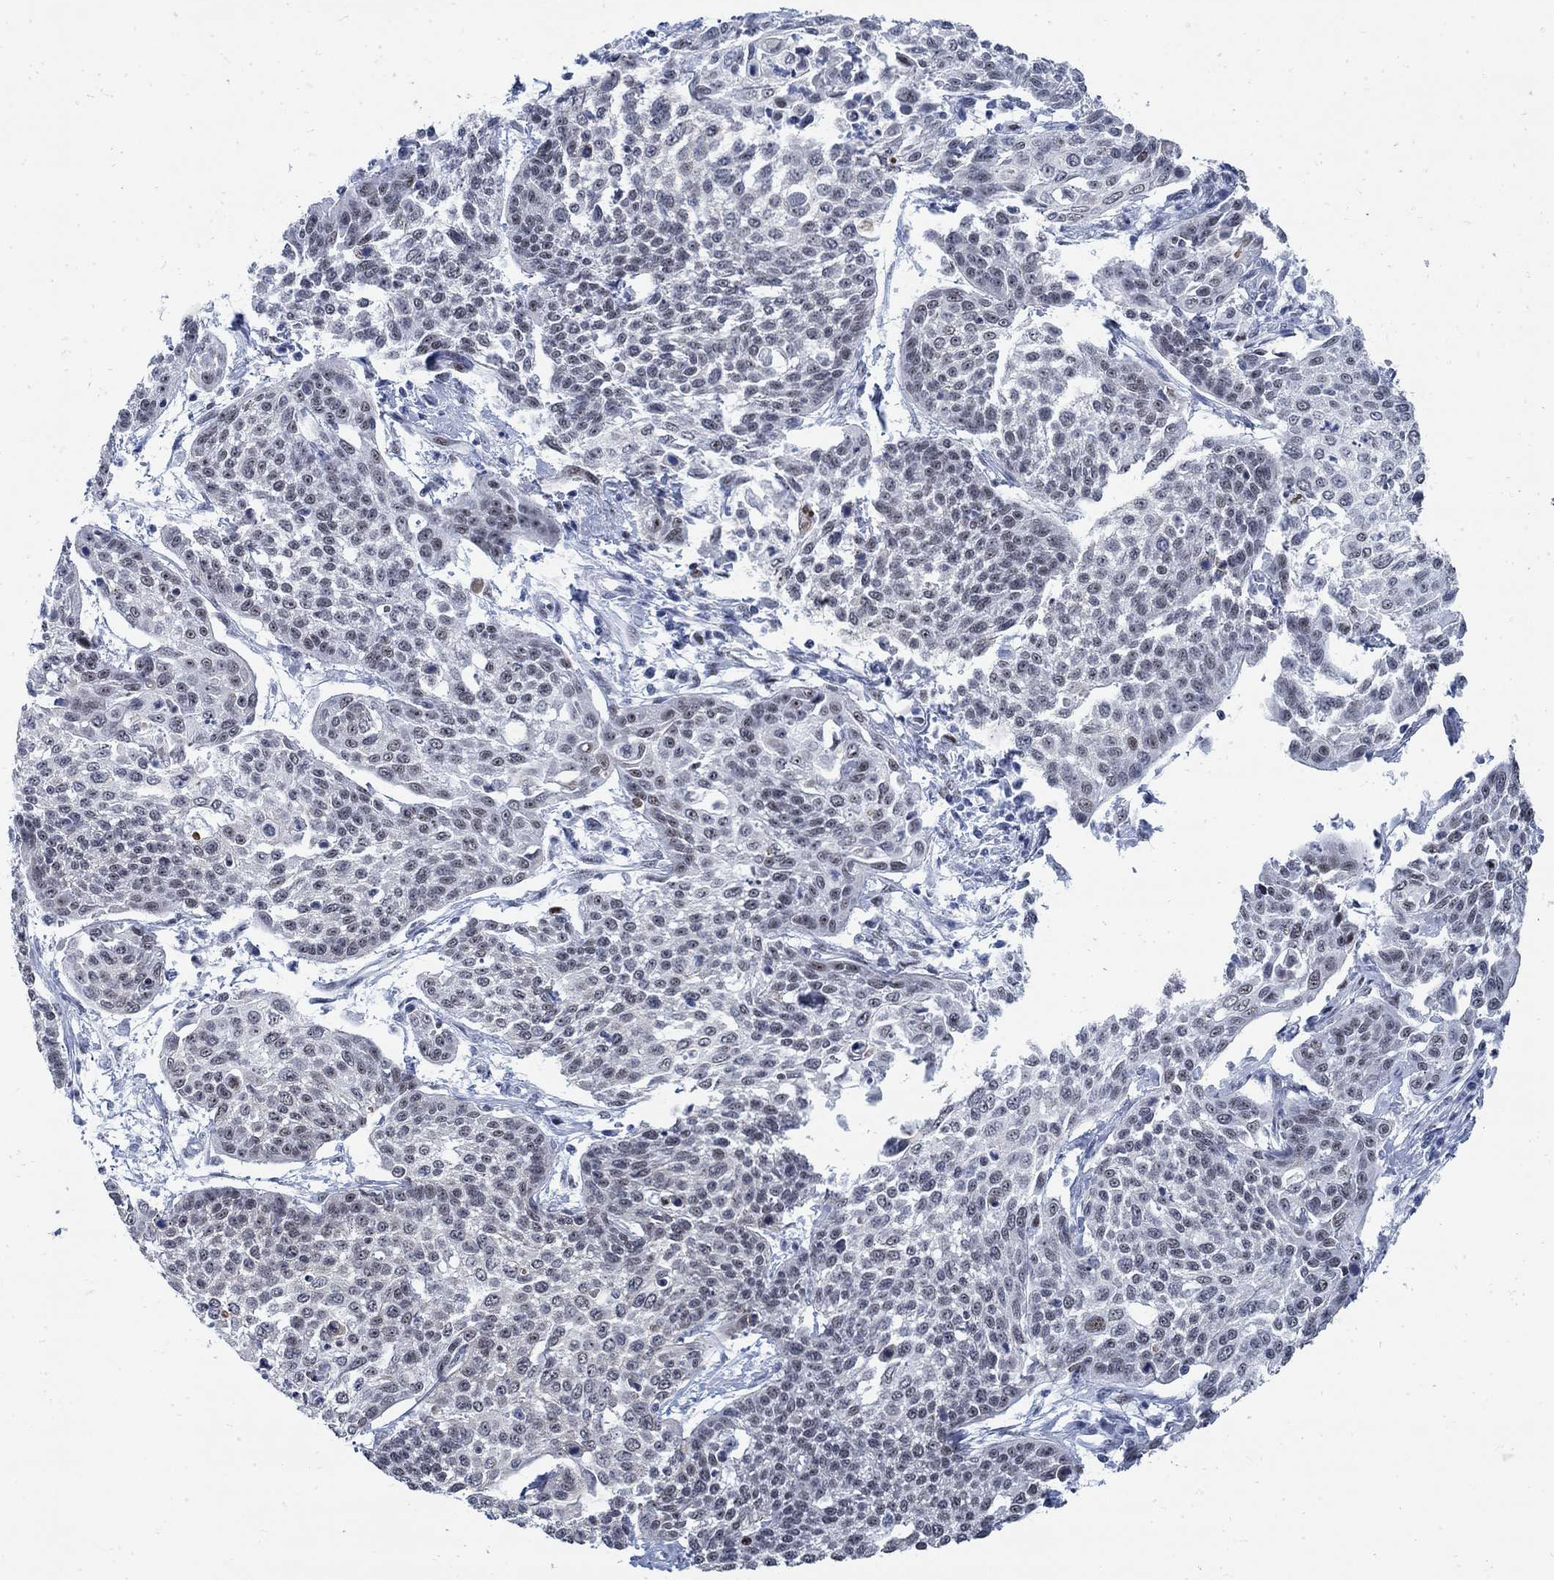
{"staining": {"intensity": "weak", "quantity": "<25%", "location": "nuclear"}, "tissue": "cervical cancer", "cell_type": "Tumor cells", "image_type": "cancer", "snomed": [{"axis": "morphology", "description": "Squamous cell carcinoma, NOS"}, {"axis": "topography", "description": "Cervix"}], "caption": "Immunohistochemistry photomicrograph of neoplastic tissue: cervical squamous cell carcinoma stained with DAB exhibits no significant protein positivity in tumor cells. Brightfield microscopy of immunohistochemistry stained with DAB (brown) and hematoxylin (blue), captured at high magnification.", "gene": "DLK1", "patient": {"sex": "female", "age": 34}}